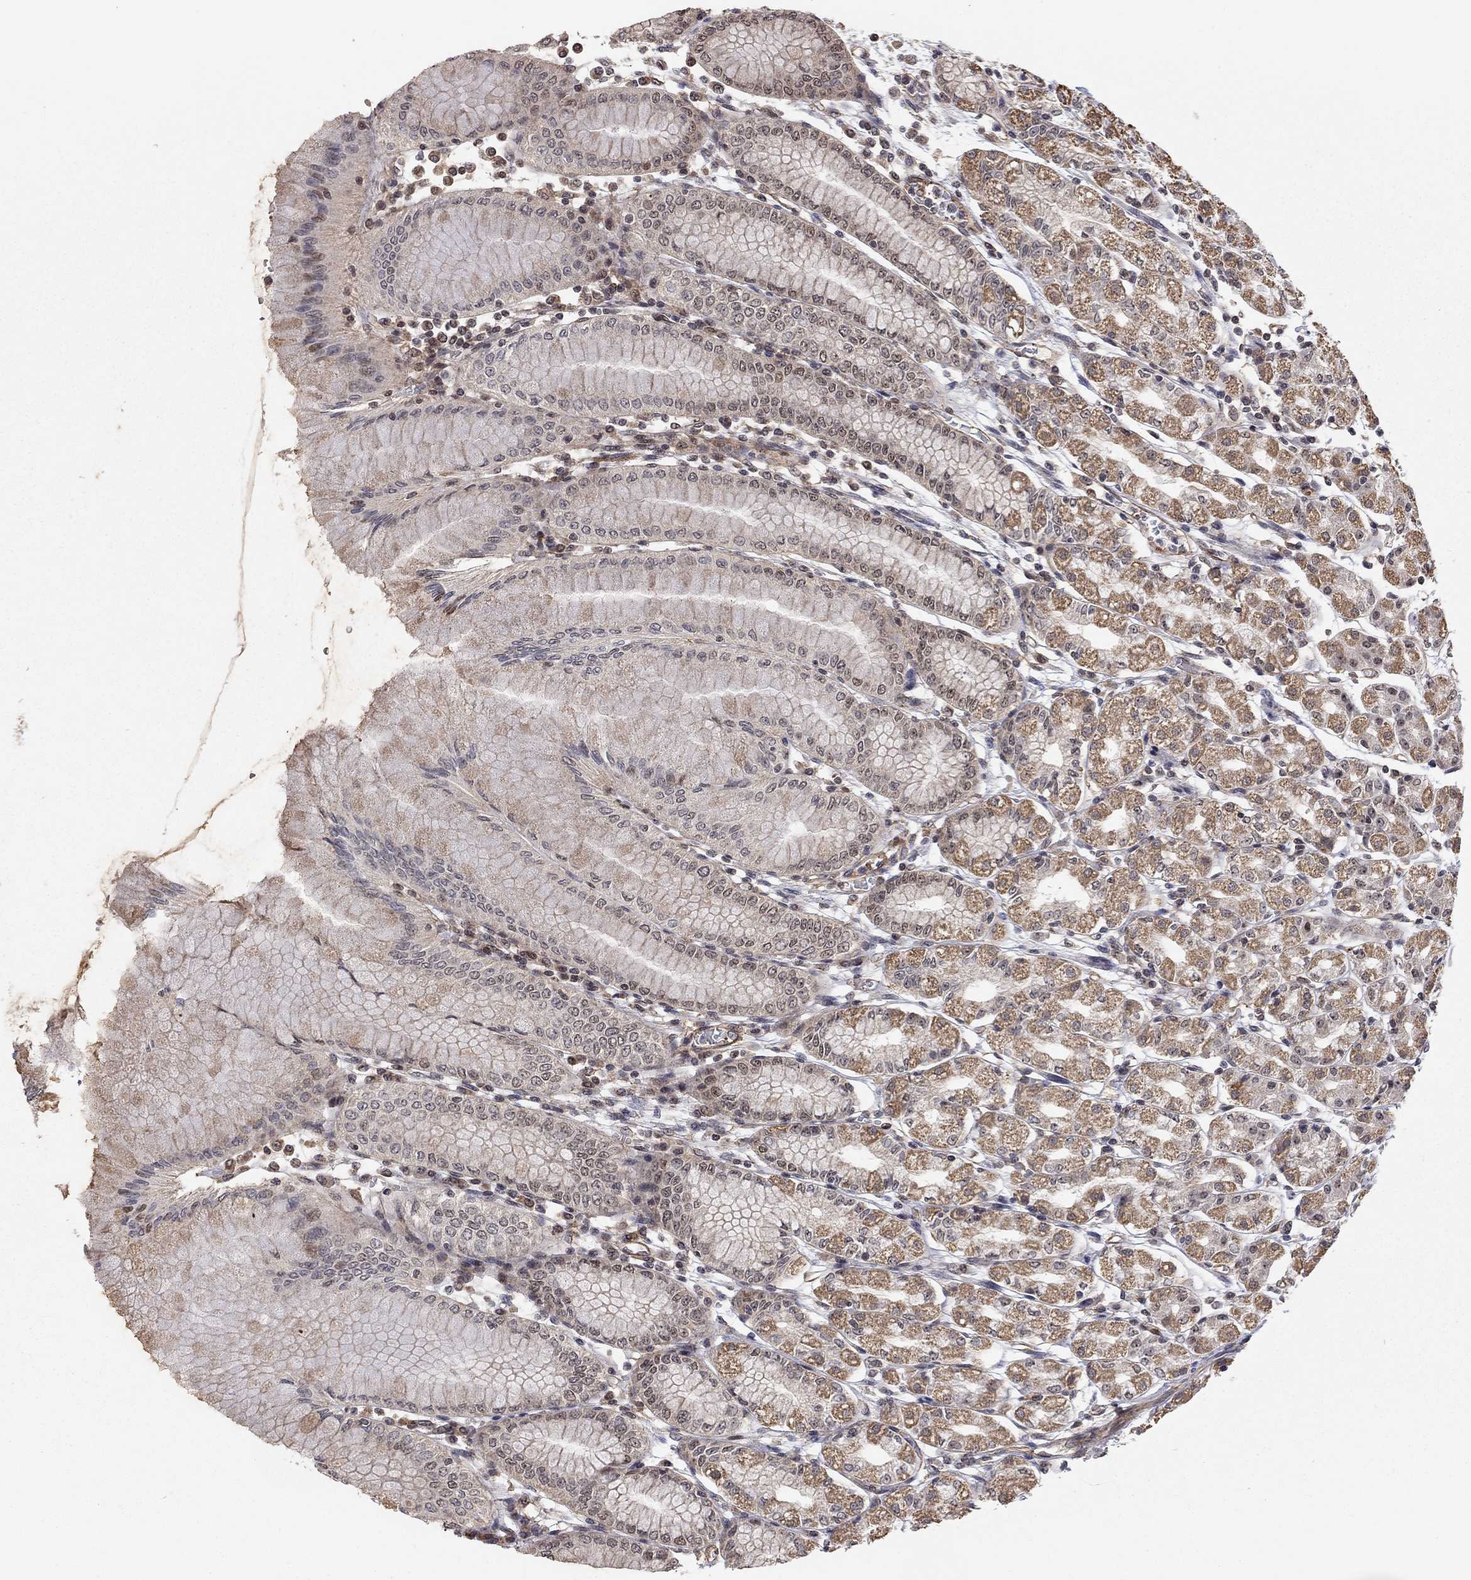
{"staining": {"intensity": "moderate", "quantity": "25%-75%", "location": "cytoplasmic/membranous,nuclear"}, "tissue": "stomach", "cell_type": "Glandular cells", "image_type": "normal", "snomed": [{"axis": "morphology", "description": "Normal tissue, NOS"}, {"axis": "topography", "description": "Skeletal muscle"}, {"axis": "topography", "description": "Stomach"}], "caption": "DAB immunohistochemical staining of normal stomach demonstrates moderate cytoplasmic/membranous,nuclear protein expression in about 25%-75% of glandular cells. (Brightfield microscopy of DAB IHC at high magnification).", "gene": "TDP1", "patient": {"sex": "female", "age": 57}}